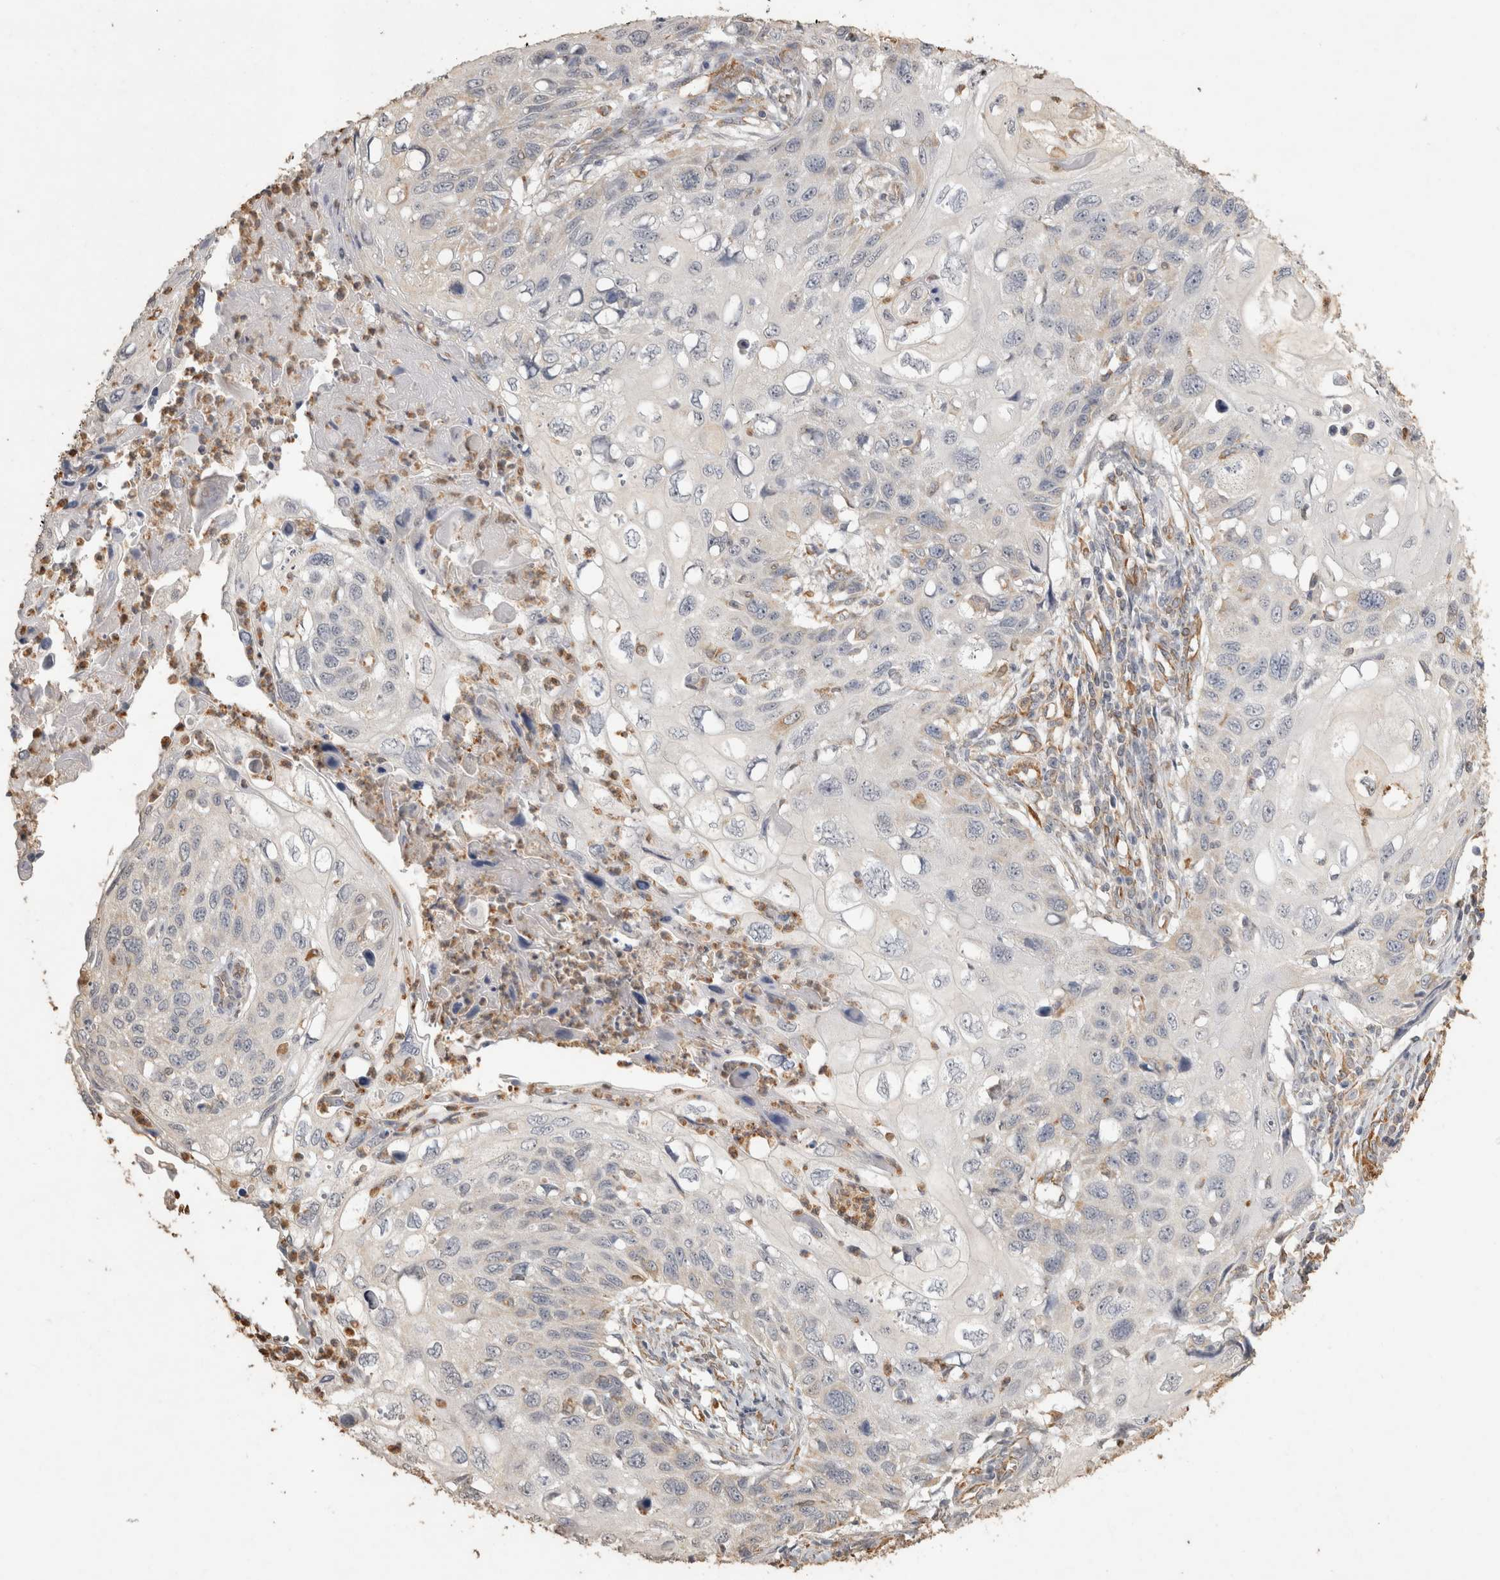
{"staining": {"intensity": "negative", "quantity": "none", "location": "none"}, "tissue": "cervical cancer", "cell_type": "Tumor cells", "image_type": "cancer", "snomed": [{"axis": "morphology", "description": "Squamous cell carcinoma, NOS"}, {"axis": "topography", "description": "Cervix"}], "caption": "A photomicrograph of cervical cancer (squamous cell carcinoma) stained for a protein shows no brown staining in tumor cells.", "gene": "REPS2", "patient": {"sex": "female", "age": 70}}